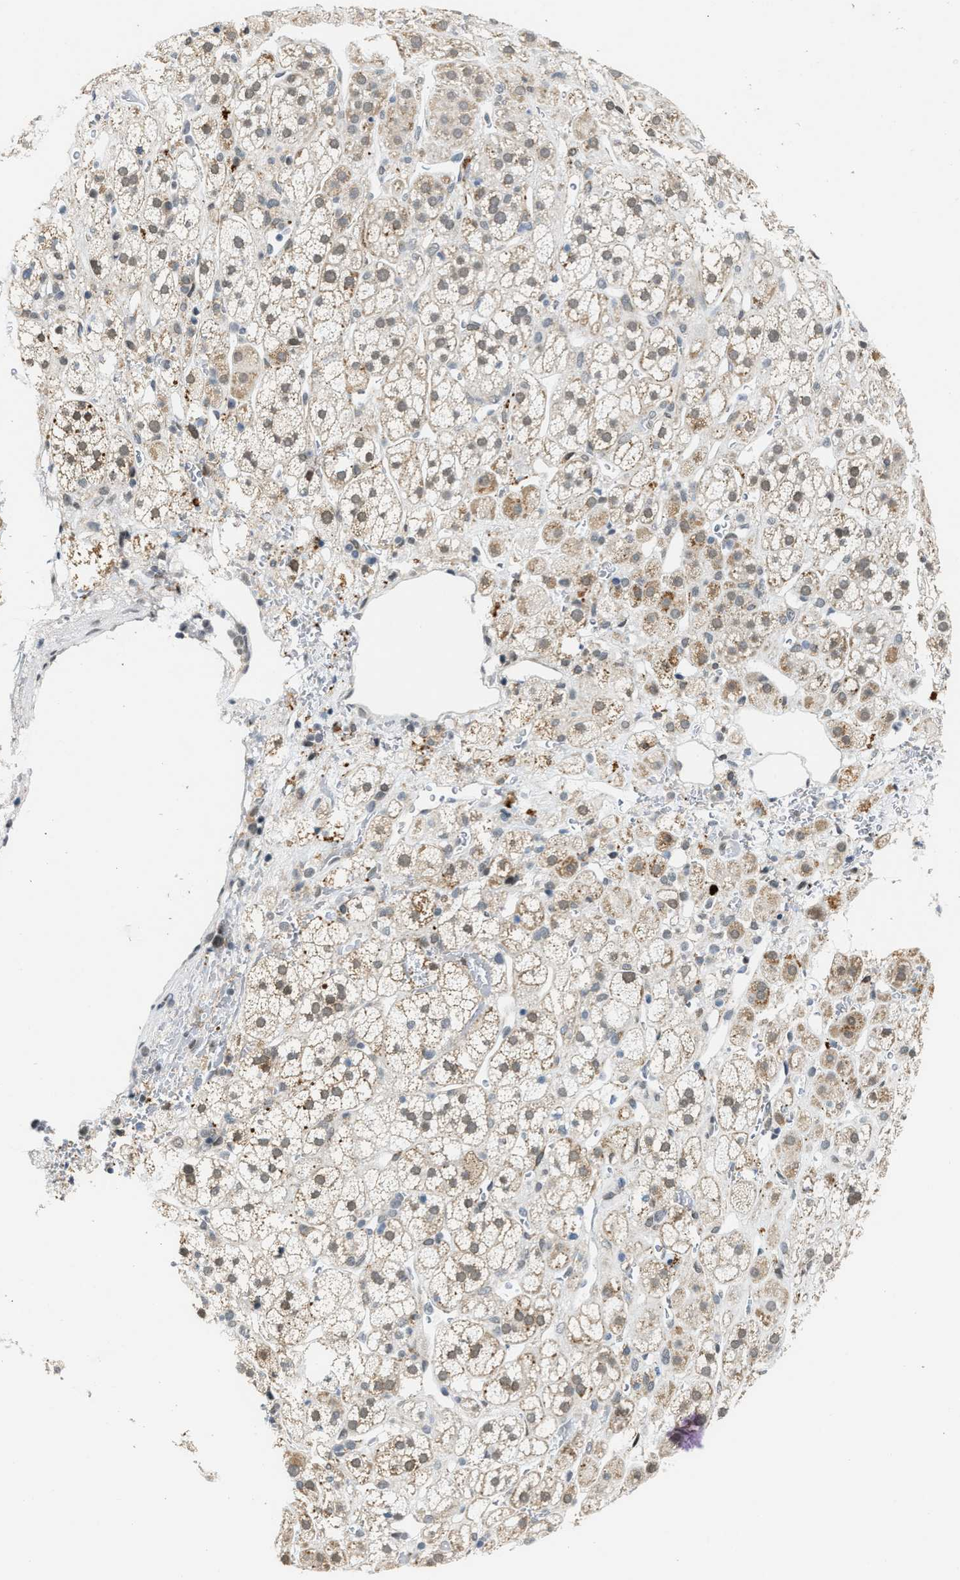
{"staining": {"intensity": "moderate", "quantity": "25%-75%", "location": "cytoplasmic/membranous"}, "tissue": "adrenal gland", "cell_type": "Glandular cells", "image_type": "normal", "snomed": [{"axis": "morphology", "description": "Normal tissue, NOS"}, {"axis": "topography", "description": "Adrenal gland"}], "caption": "An image of human adrenal gland stained for a protein exhibits moderate cytoplasmic/membranous brown staining in glandular cells.", "gene": "KIF24", "patient": {"sex": "male", "age": 56}}